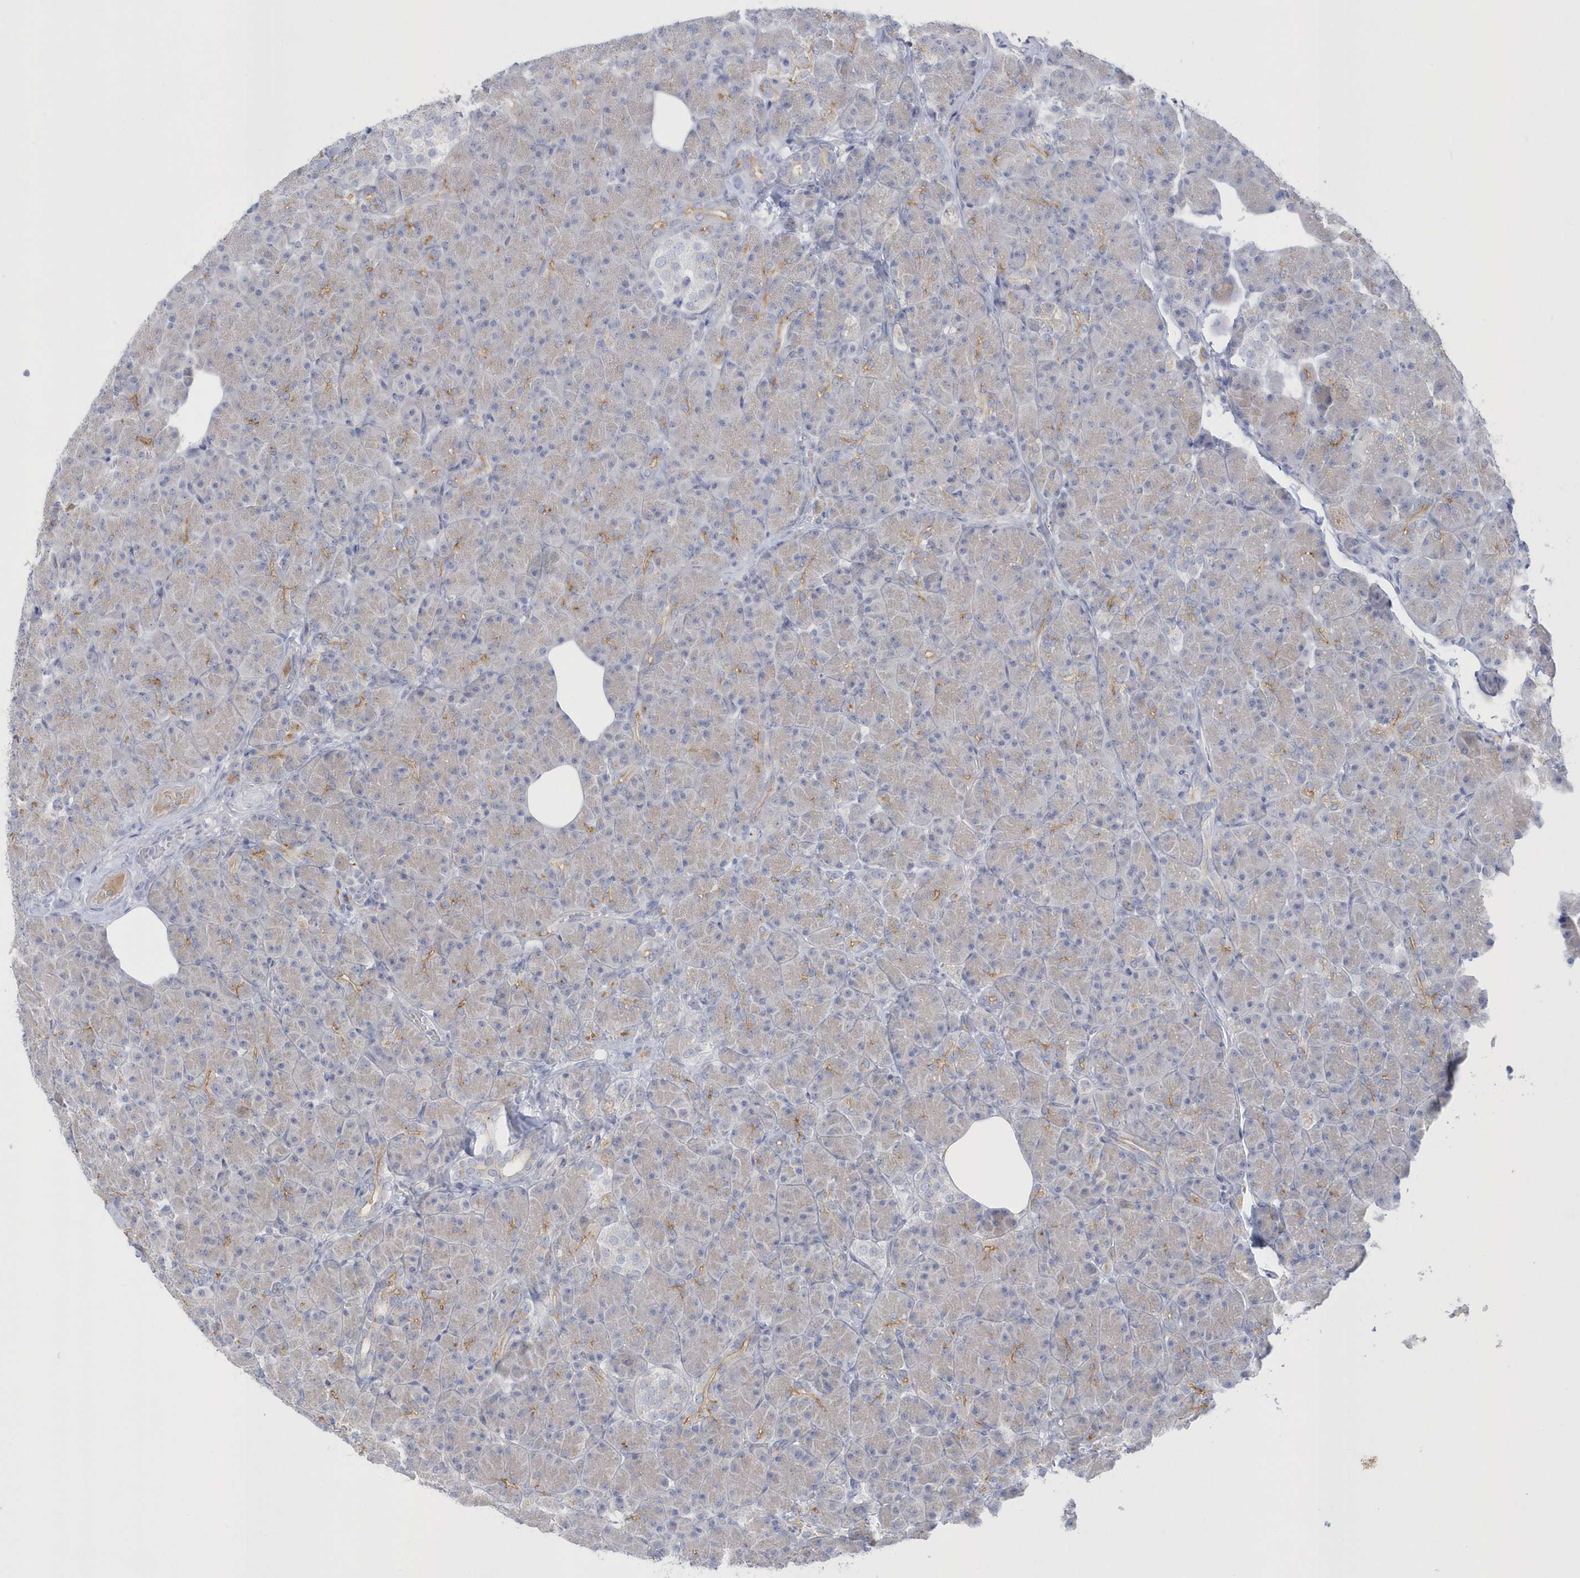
{"staining": {"intensity": "weak", "quantity": "25%-75%", "location": "cytoplasmic/membranous"}, "tissue": "pancreas", "cell_type": "Exocrine glandular cells", "image_type": "normal", "snomed": [{"axis": "morphology", "description": "Normal tissue, NOS"}, {"axis": "topography", "description": "Pancreas"}], "caption": "A histopathology image of human pancreas stained for a protein displays weak cytoplasmic/membranous brown staining in exocrine glandular cells. The staining was performed using DAB (3,3'-diaminobenzidine), with brown indicating positive protein expression. Nuclei are stained blue with hematoxylin.", "gene": "SEMA3D", "patient": {"sex": "female", "age": 43}}